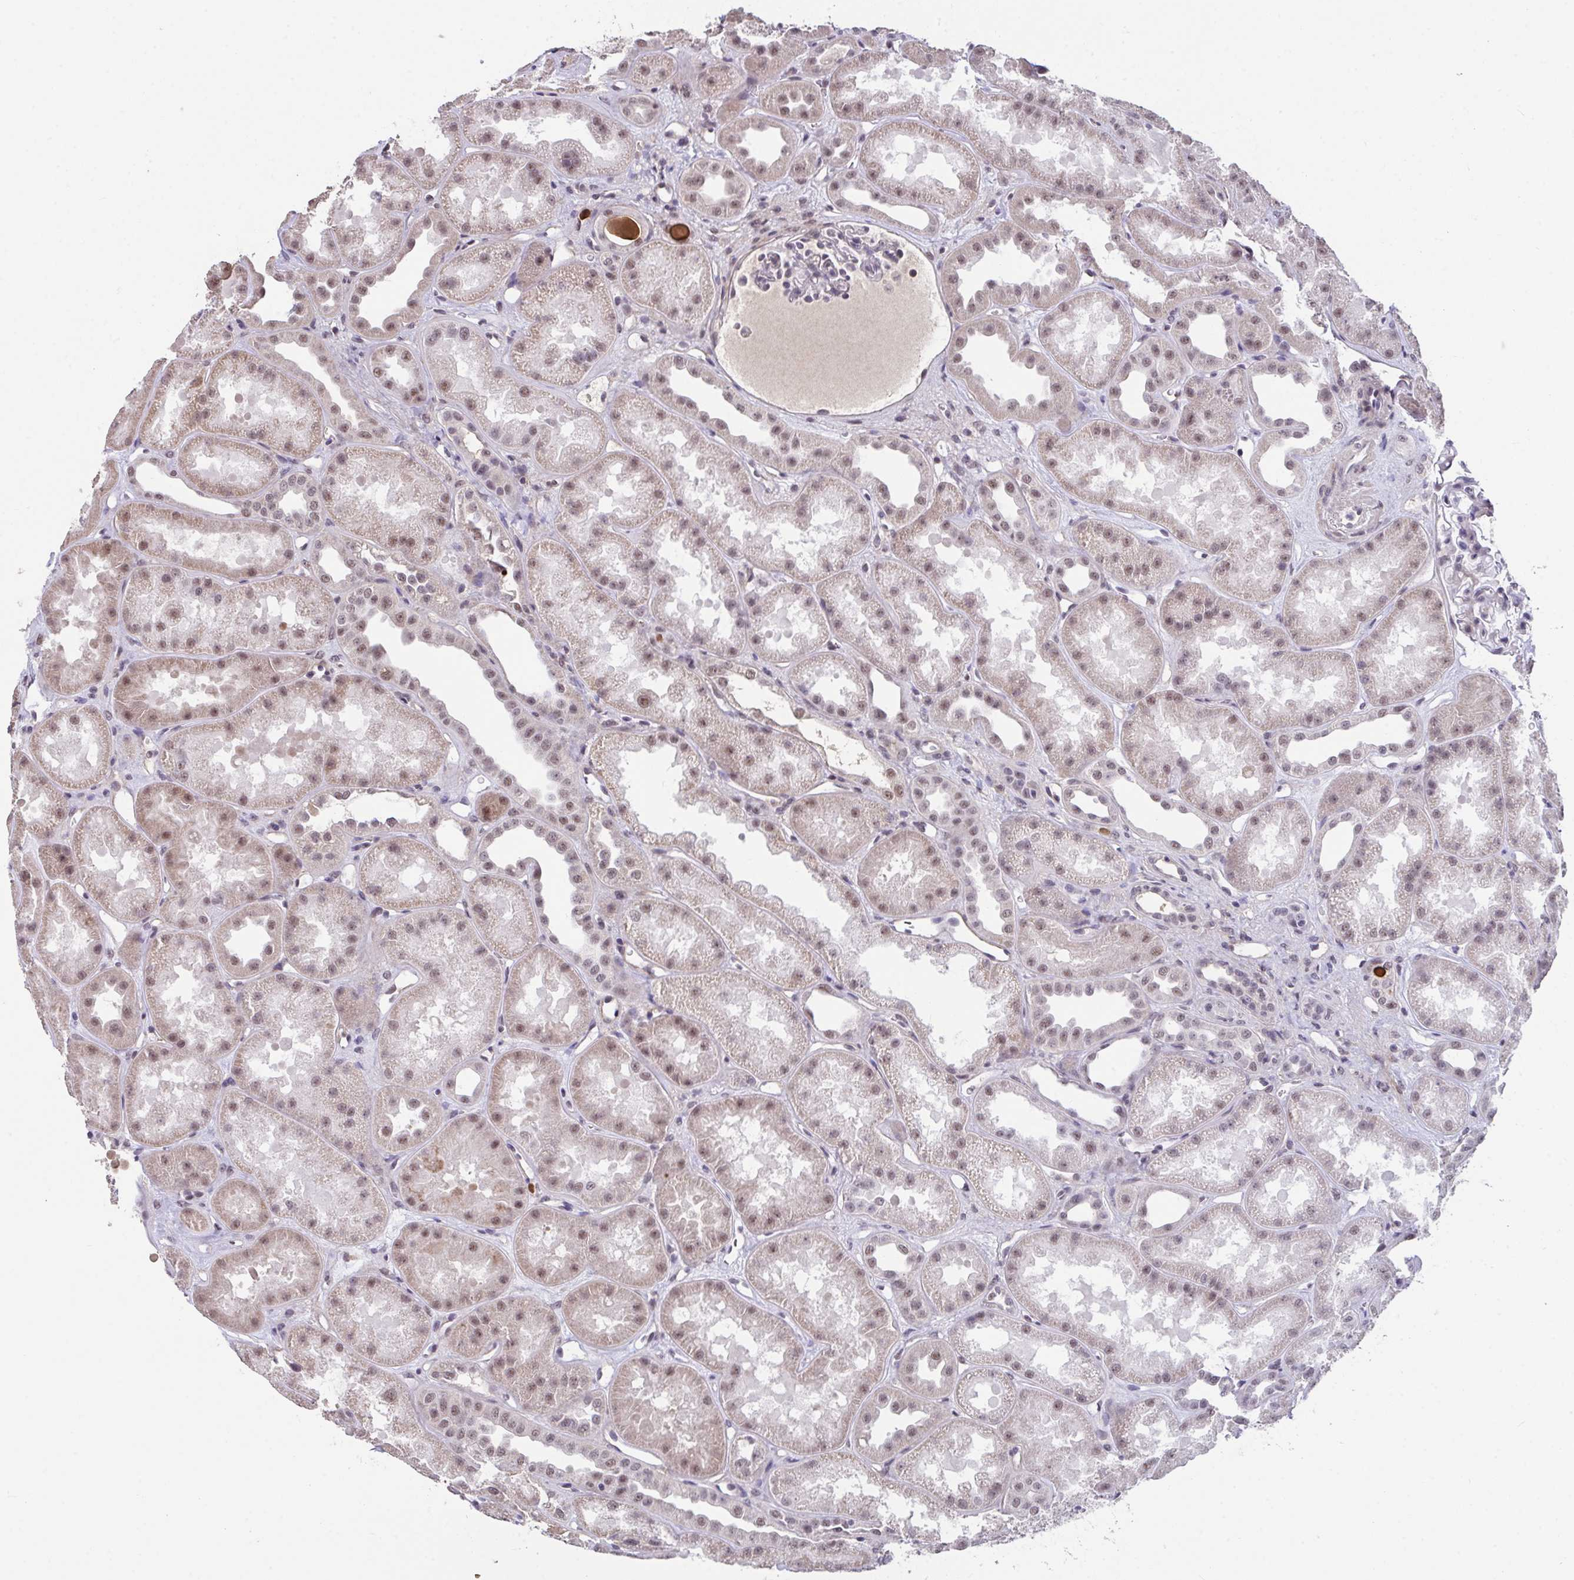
{"staining": {"intensity": "weak", "quantity": "<25%", "location": "nuclear"}, "tissue": "kidney", "cell_type": "Cells in glomeruli", "image_type": "normal", "snomed": [{"axis": "morphology", "description": "Normal tissue, NOS"}, {"axis": "topography", "description": "Kidney"}], "caption": "There is no significant expression in cells in glomeruli of kidney. (DAB (3,3'-diaminobenzidine) immunohistochemistry, high magnification).", "gene": "RBBP6", "patient": {"sex": "male", "age": 61}}